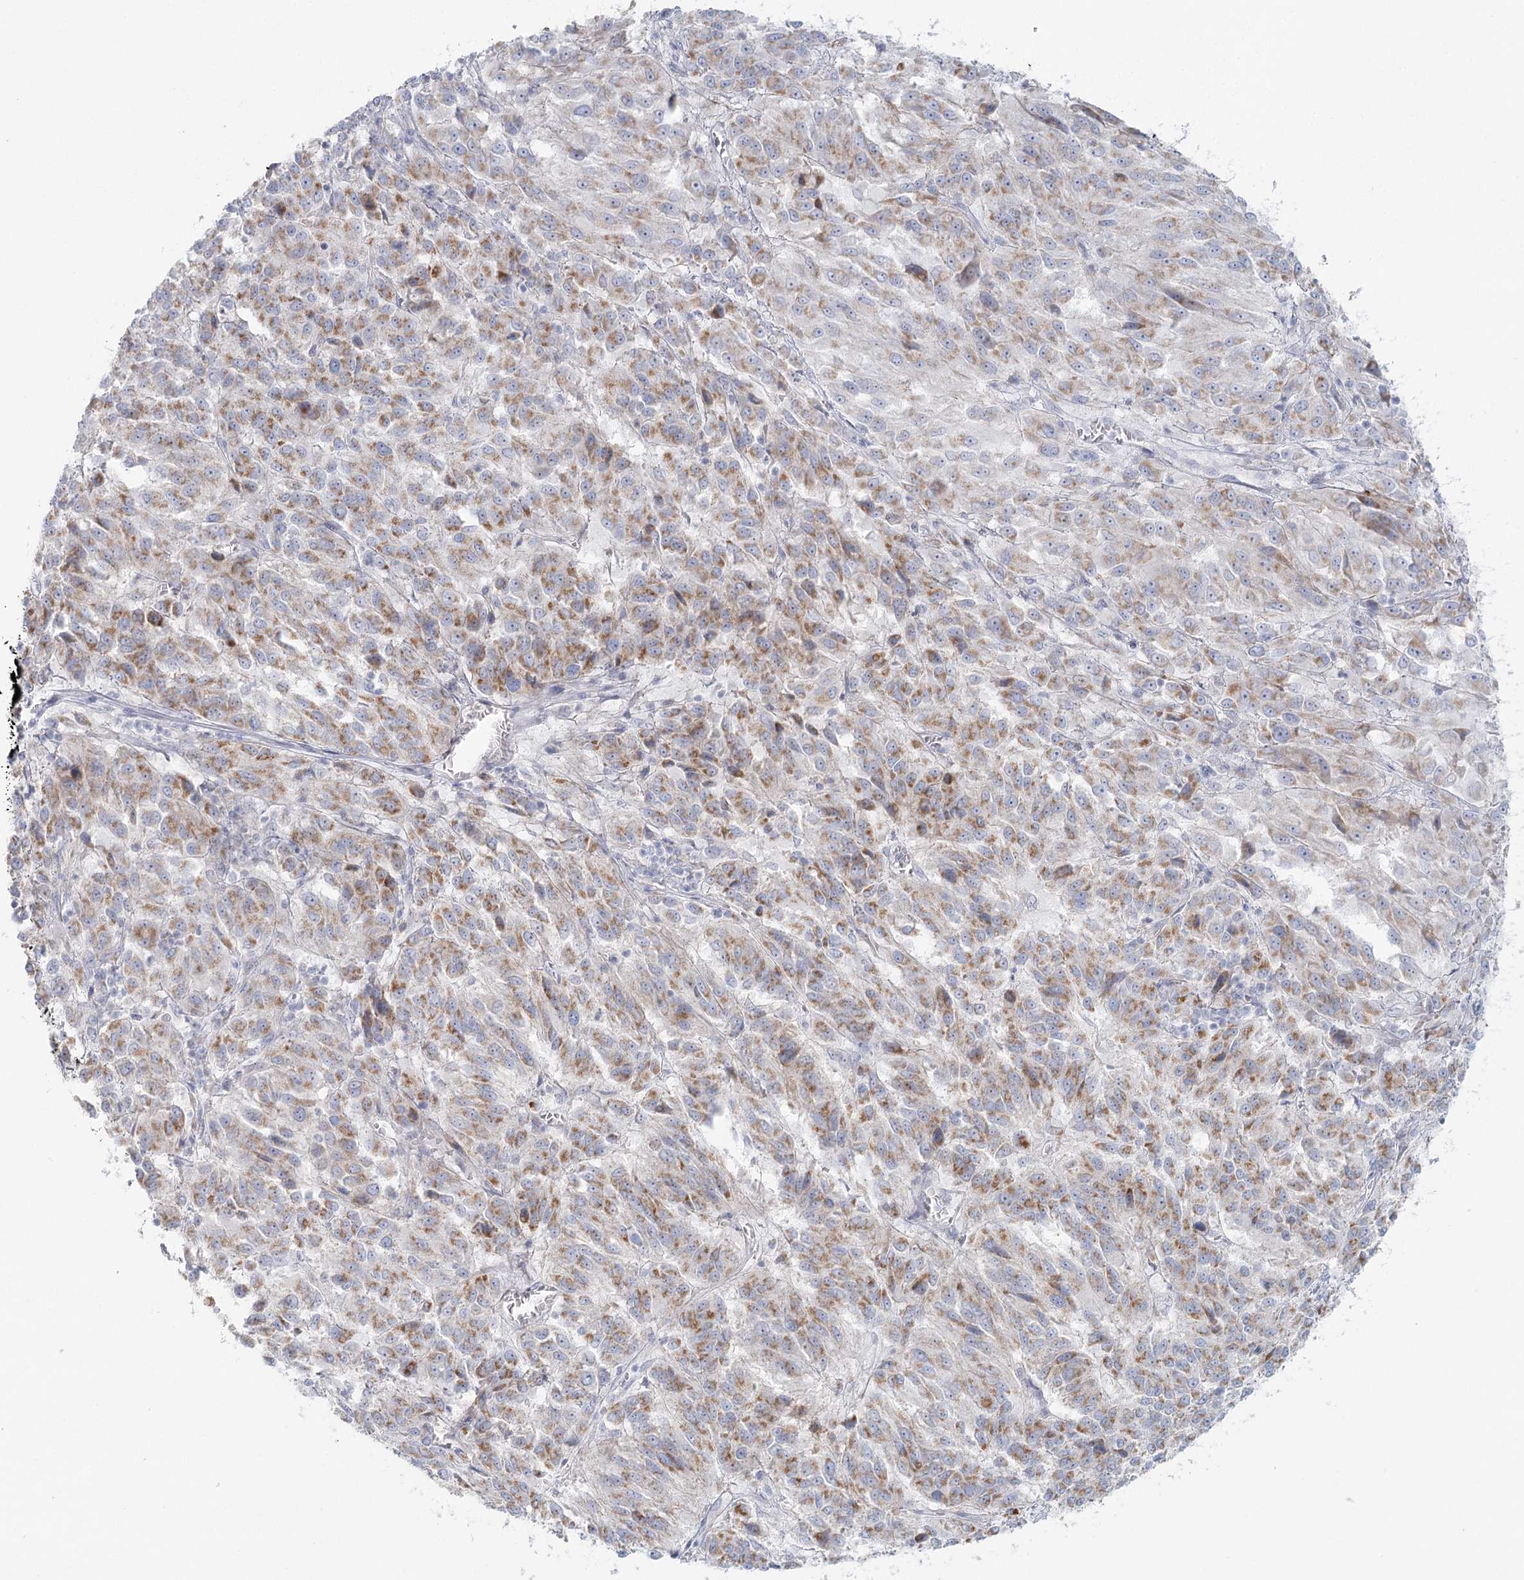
{"staining": {"intensity": "moderate", "quantity": ">75%", "location": "cytoplasmic/membranous"}, "tissue": "melanoma", "cell_type": "Tumor cells", "image_type": "cancer", "snomed": [{"axis": "morphology", "description": "Malignant melanoma, Metastatic site"}, {"axis": "topography", "description": "Lung"}], "caption": "A medium amount of moderate cytoplasmic/membranous staining is appreciated in about >75% of tumor cells in melanoma tissue.", "gene": "BPHL", "patient": {"sex": "male", "age": 64}}